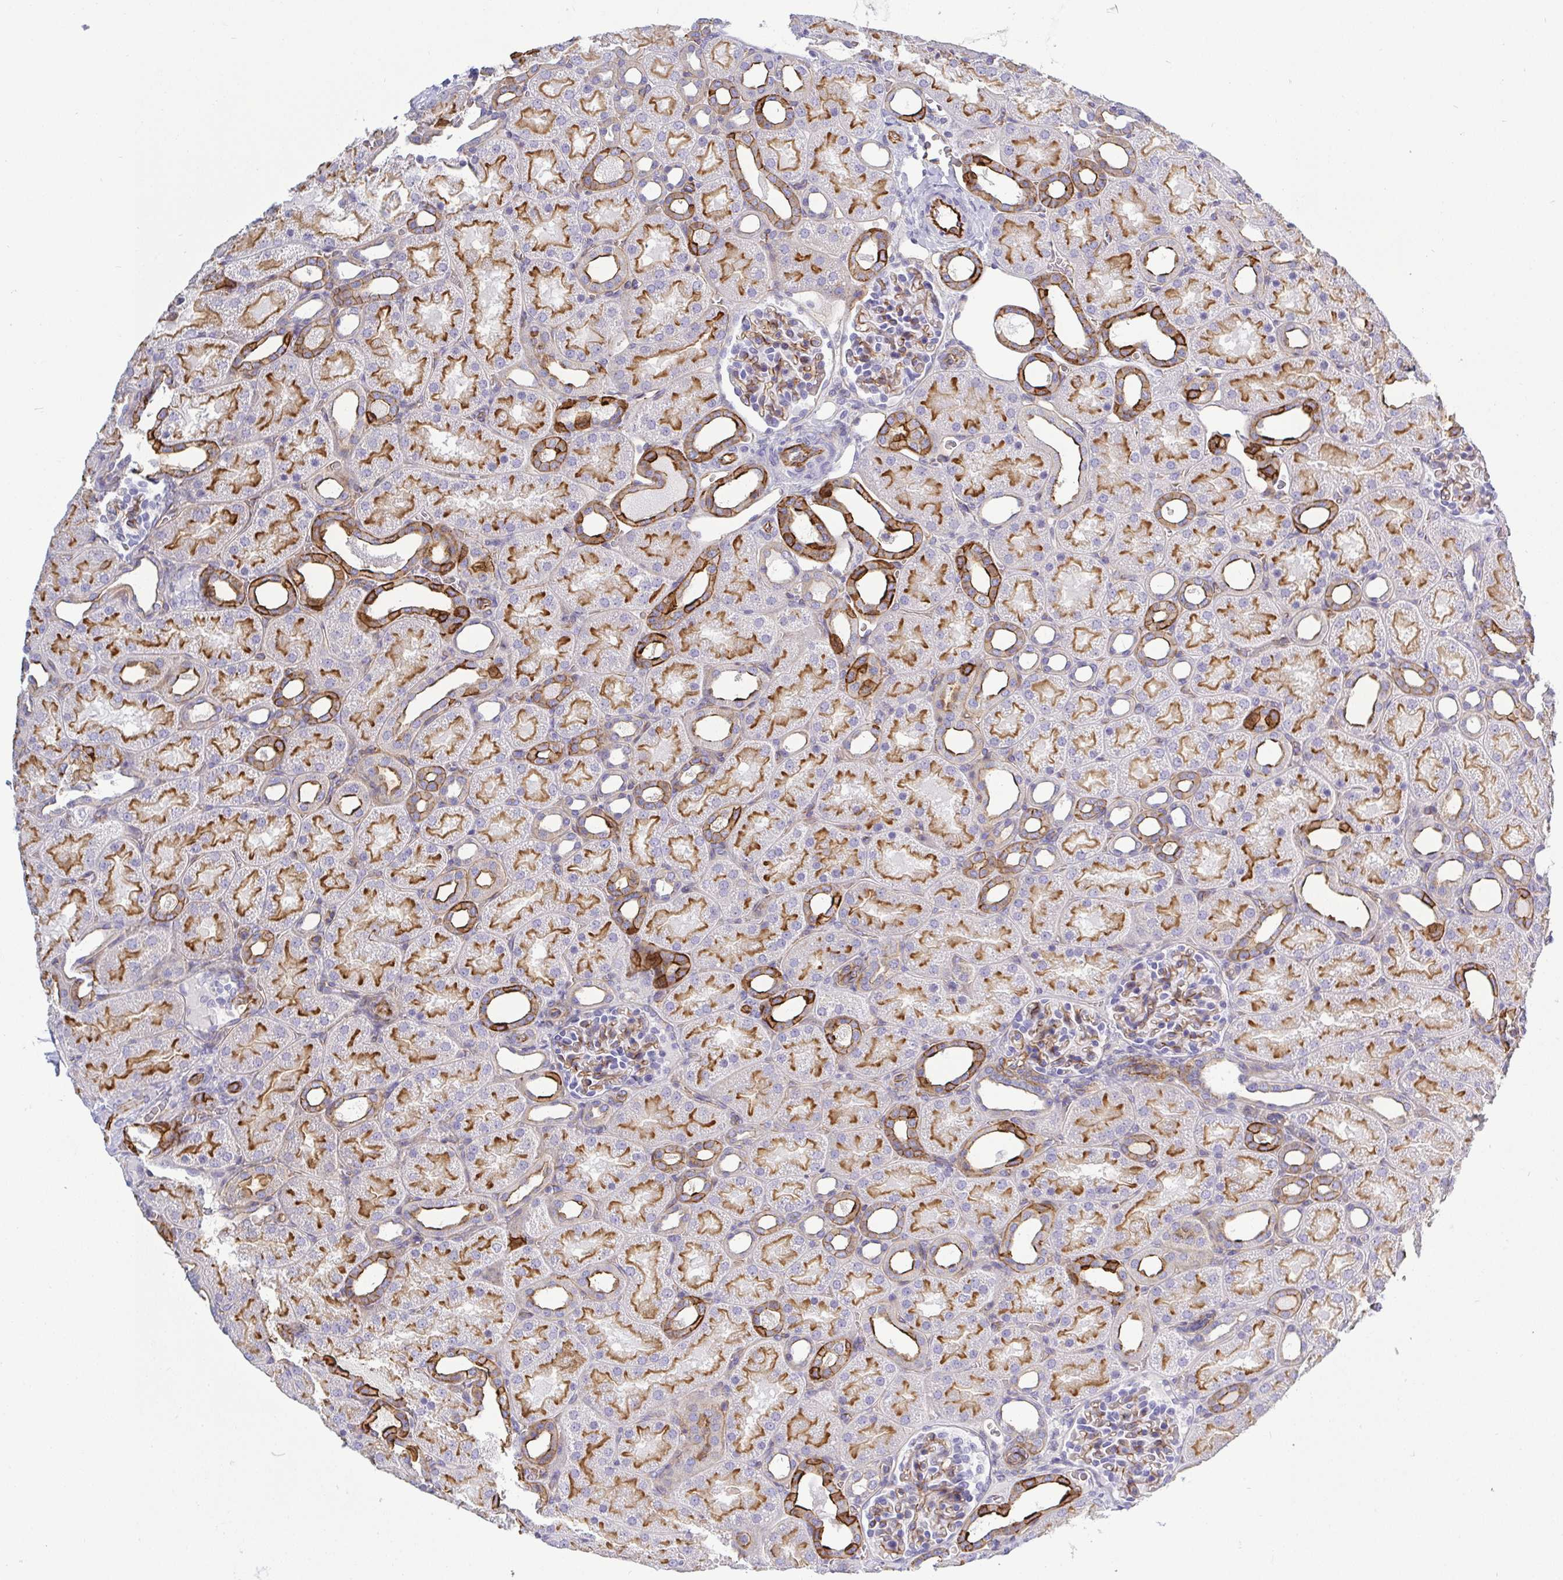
{"staining": {"intensity": "moderate", "quantity": "25%-75%", "location": "cytoplasmic/membranous"}, "tissue": "kidney", "cell_type": "Cells in glomeruli", "image_type": "normal", "snomed": [{"axis": "morphology", "description": "Normal tissue, NOS"}, {"axis": "topography", "description": "Kidney"}], "caption": "Protein staining shows moderate cytoplasmic/membranous staining in approximately 25%-75% of cells in glomeruli in benign kidney.", "gene": "LIMA1", "patient": {"sex": "male", "age": 2}}